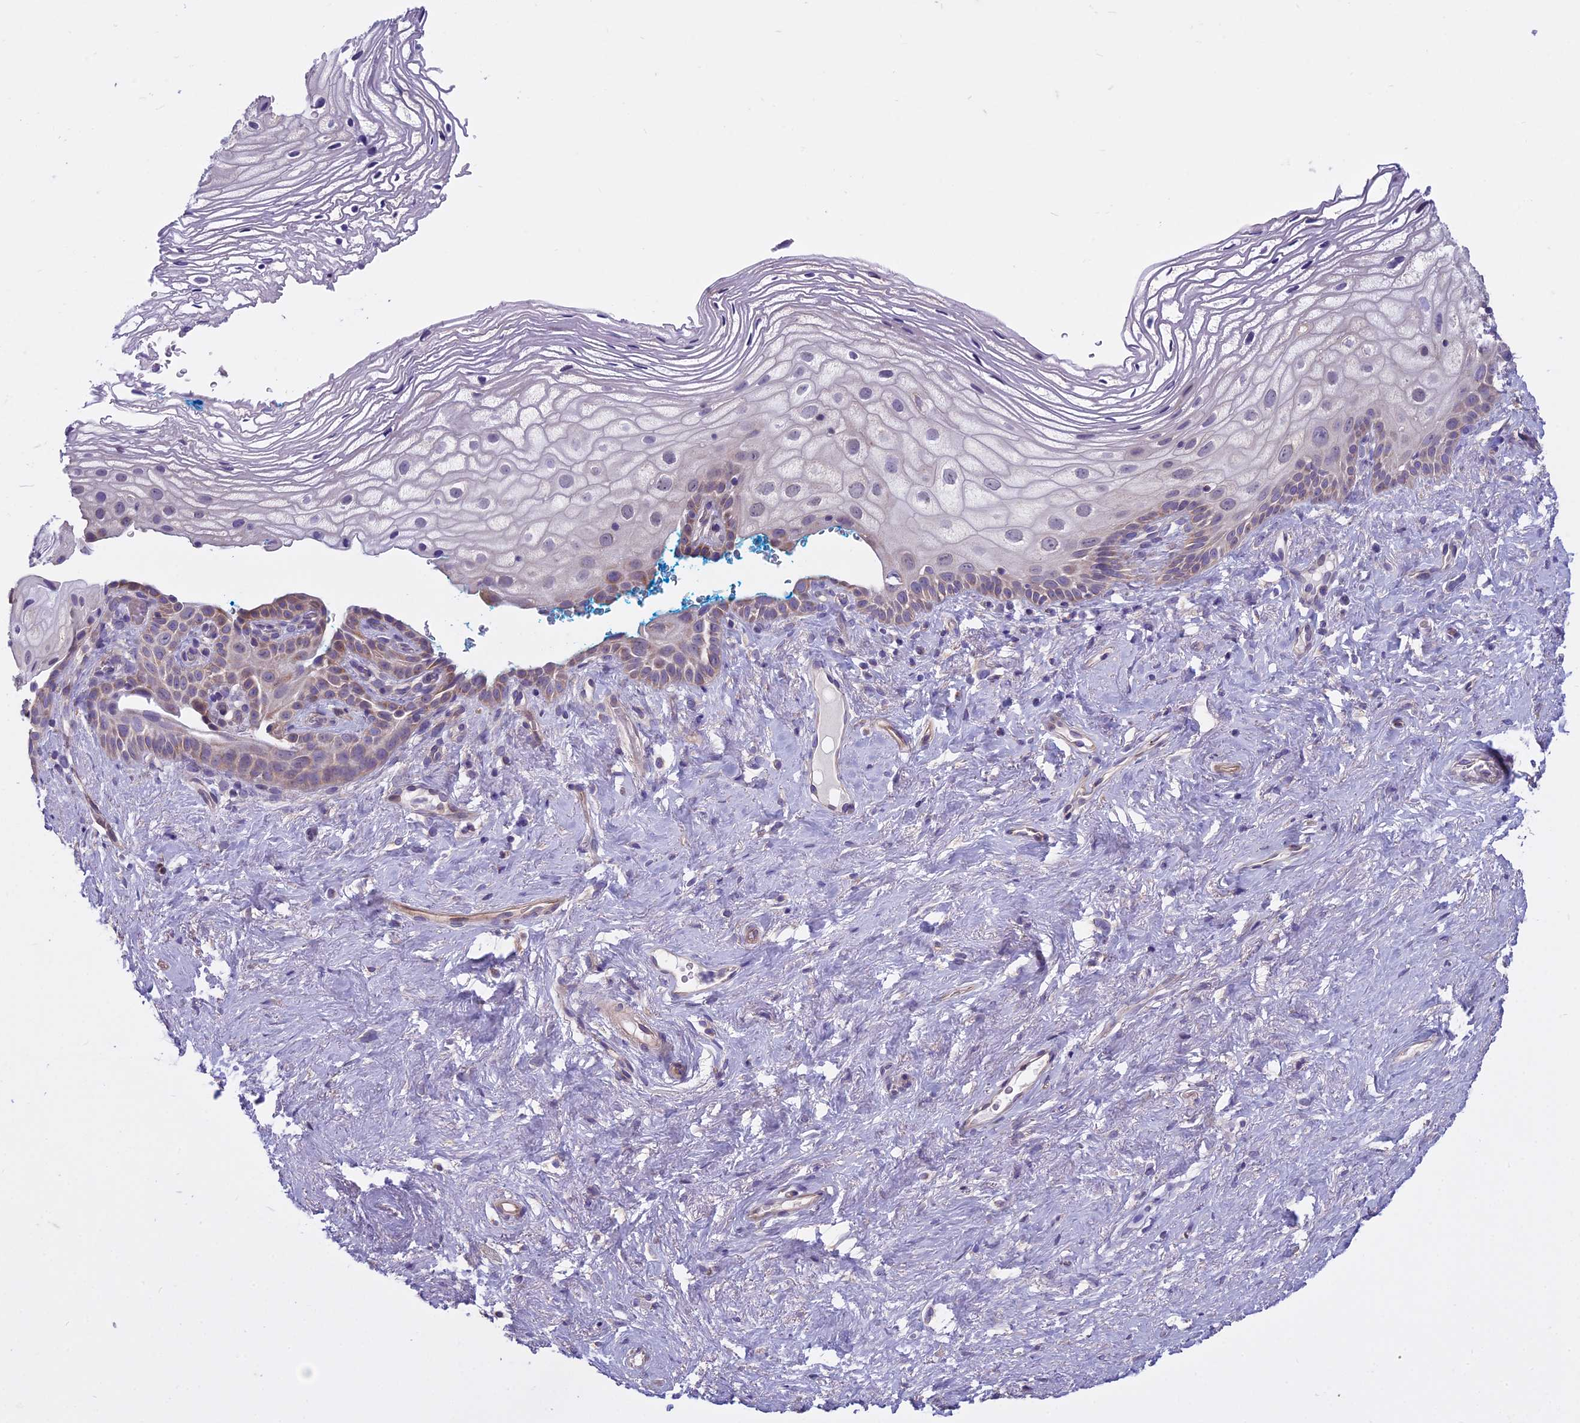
{"staining": {"intensity": "moderate", "quantity": "<25%", "location": "cytoplasmic/membranous"}, "tissue": "vagina", "cell_type": "Squamous epithelial cells", "image_type": "normal", "snomed": [{"axis": "morphology", "description": "Normal tissue, NOS"}, {"axis": "morphology", "description": "Adenocarcinoma, NOS"}, {"axis": "topography", "description": "Rectum"}, {"axis": "topography", "description": "Vagina"}], "caption": "Immunohistochemical staining of unremarkable human vagina exhibits <25% levels of moderate cytoplasmic/membranous protein positivity in approximately <25% of squamous epithelial cells.", "gene": "DUS2", "patient": {"sex": "female", "age": 71}}